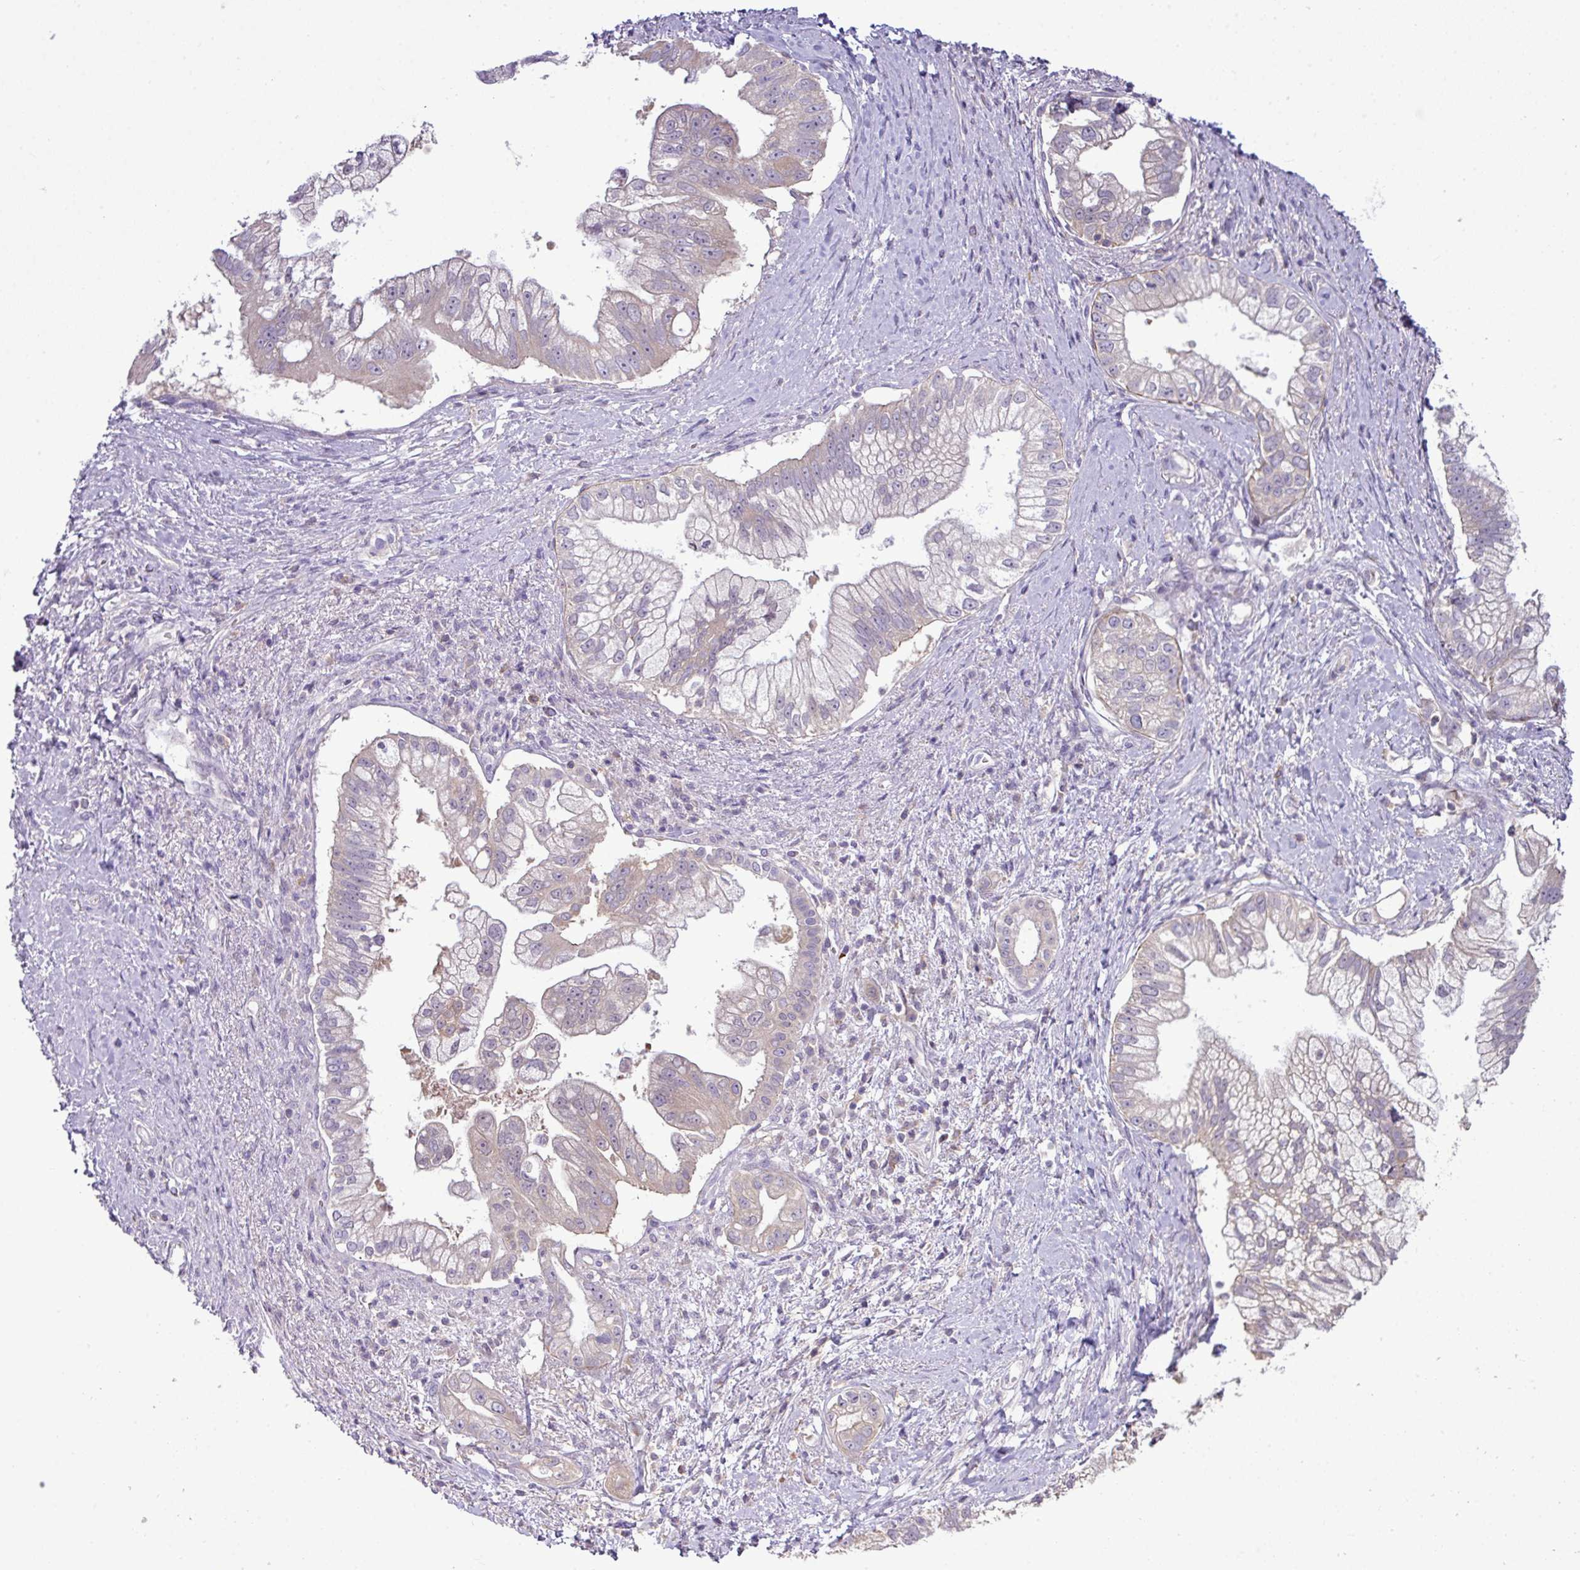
{"staining": {"intensity": "weak", "quantity": "25%-75%", "location": "cytoplasmic/membranous"}, "tissue": "pancreatic cancer", "cell_type": "Tumor cells", "image_type": "cancer", "snomed": [{"axis": "morphology", "description": "Adenocarcinoma, NOS"}, {"axis": "topography", "description": "Pancreas"}], "caption": "An IHC photomicrograph of neoplastic tissue is shown. Protein staining in brown highlights weak cytoplasmic/membranous positivity in pancreatic cancer (adenocarcinoma) within tumor cells. The staining was performed using DAB (3,3'-diaminobenzidine) to visualize the protein expression in brown, while the nuclei were stained in blue with hematoxylin (Magnification: 20x).", "gene": "STAT5A", "patient": {"sex": "male", "age": 70}}